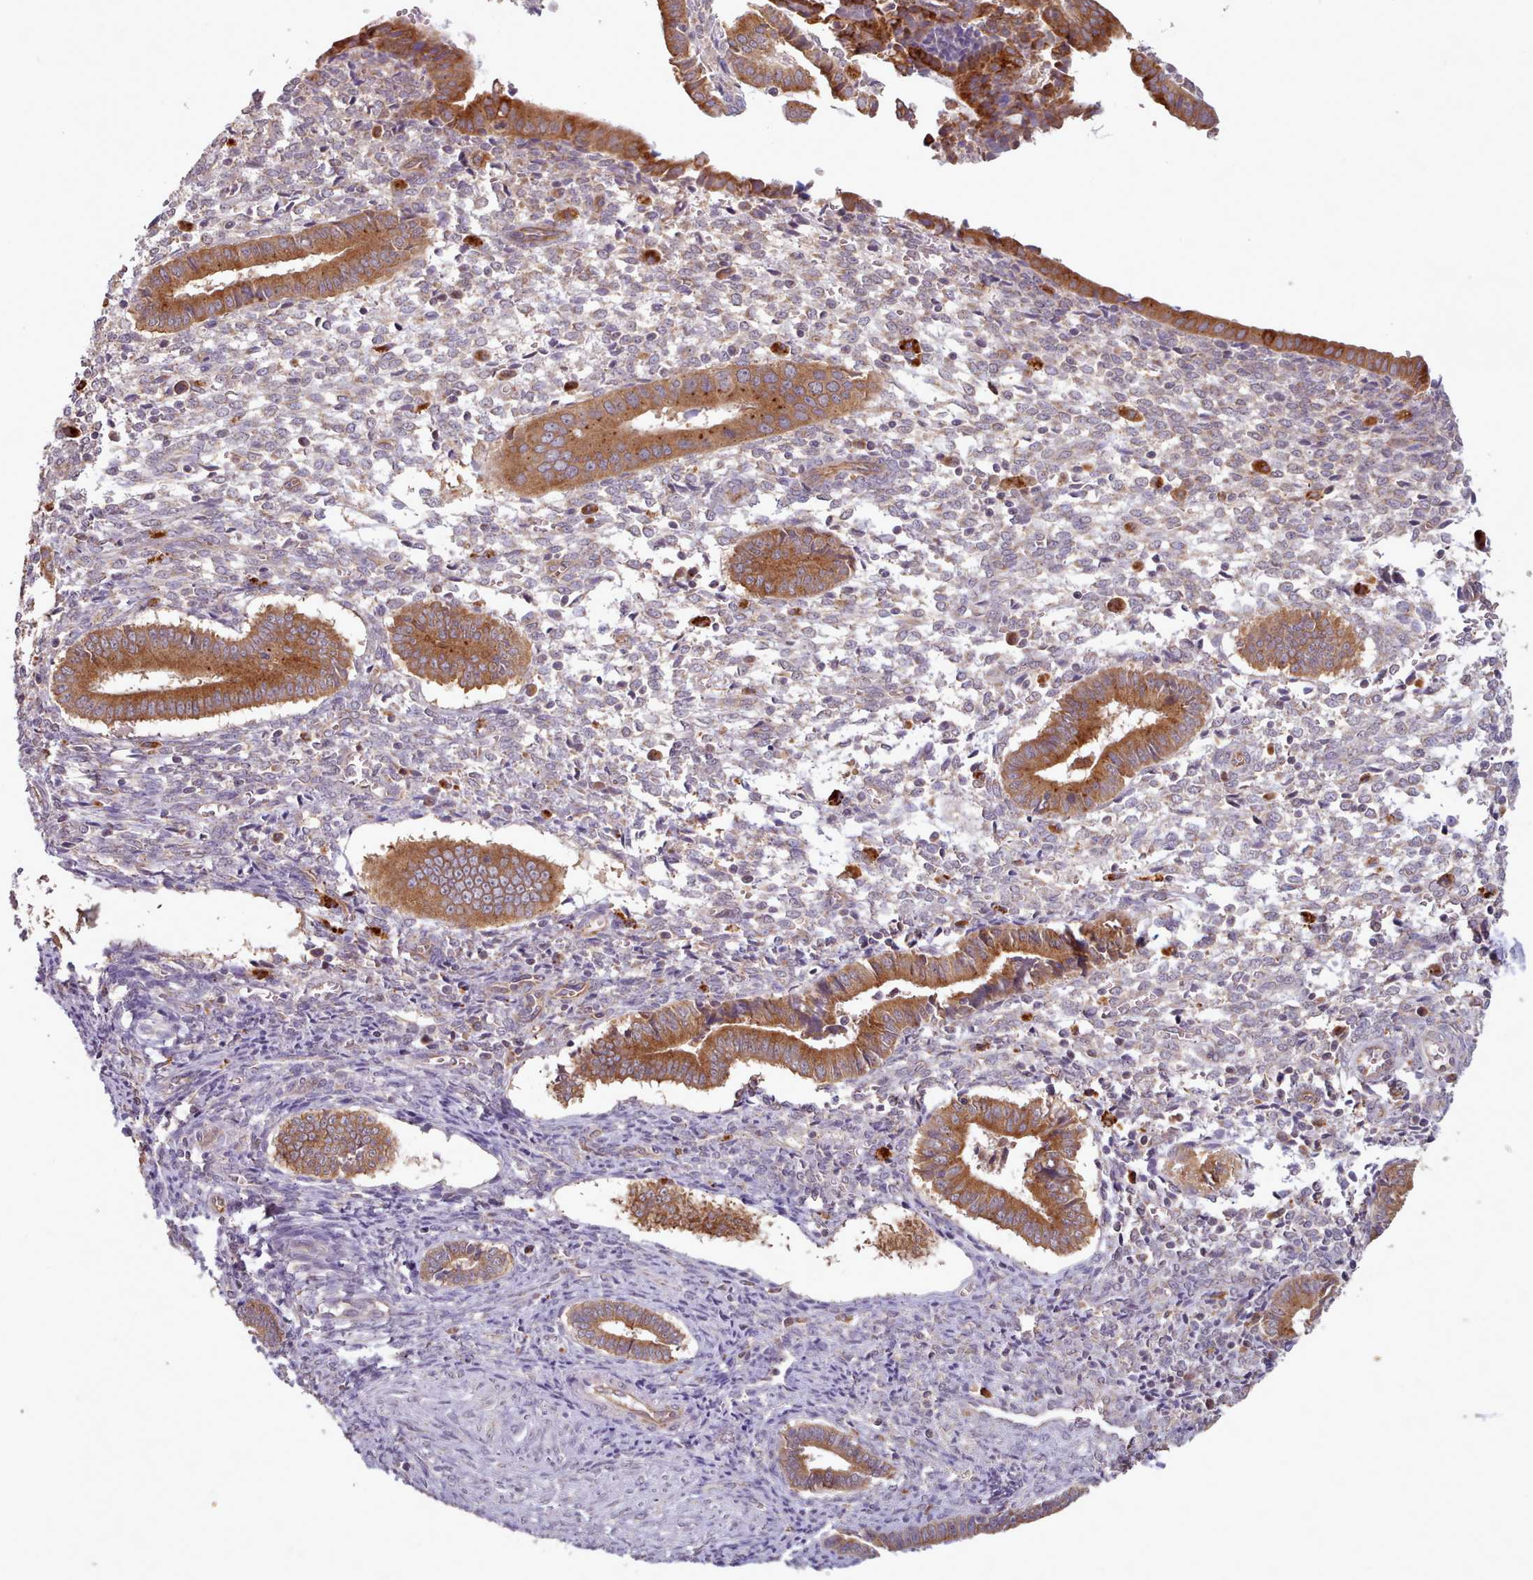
{"staining": {"intensity": "weak", "quantity": ">75%", "location": "cytoplasmic/membranous"}, "tissue": "endometrium", "cell_type": "Cells in endometrial stroma", "image_type": "normal", "snomed": [{"axis": "morphology", "description": "Normal tissue, NOS"}, {"axis": "topography", "description": "Other"}, {"axis": "topography", "description": "Endometrium"}], "caption": "The micrograph exhibits staining of benign endometrium, revealing weak cytoplasmic/membranous protein positivity (brown color) within cells in endometrial stroma.", "gene": "CRYBG1", "patient": {"sex": "female", "age": 44}}